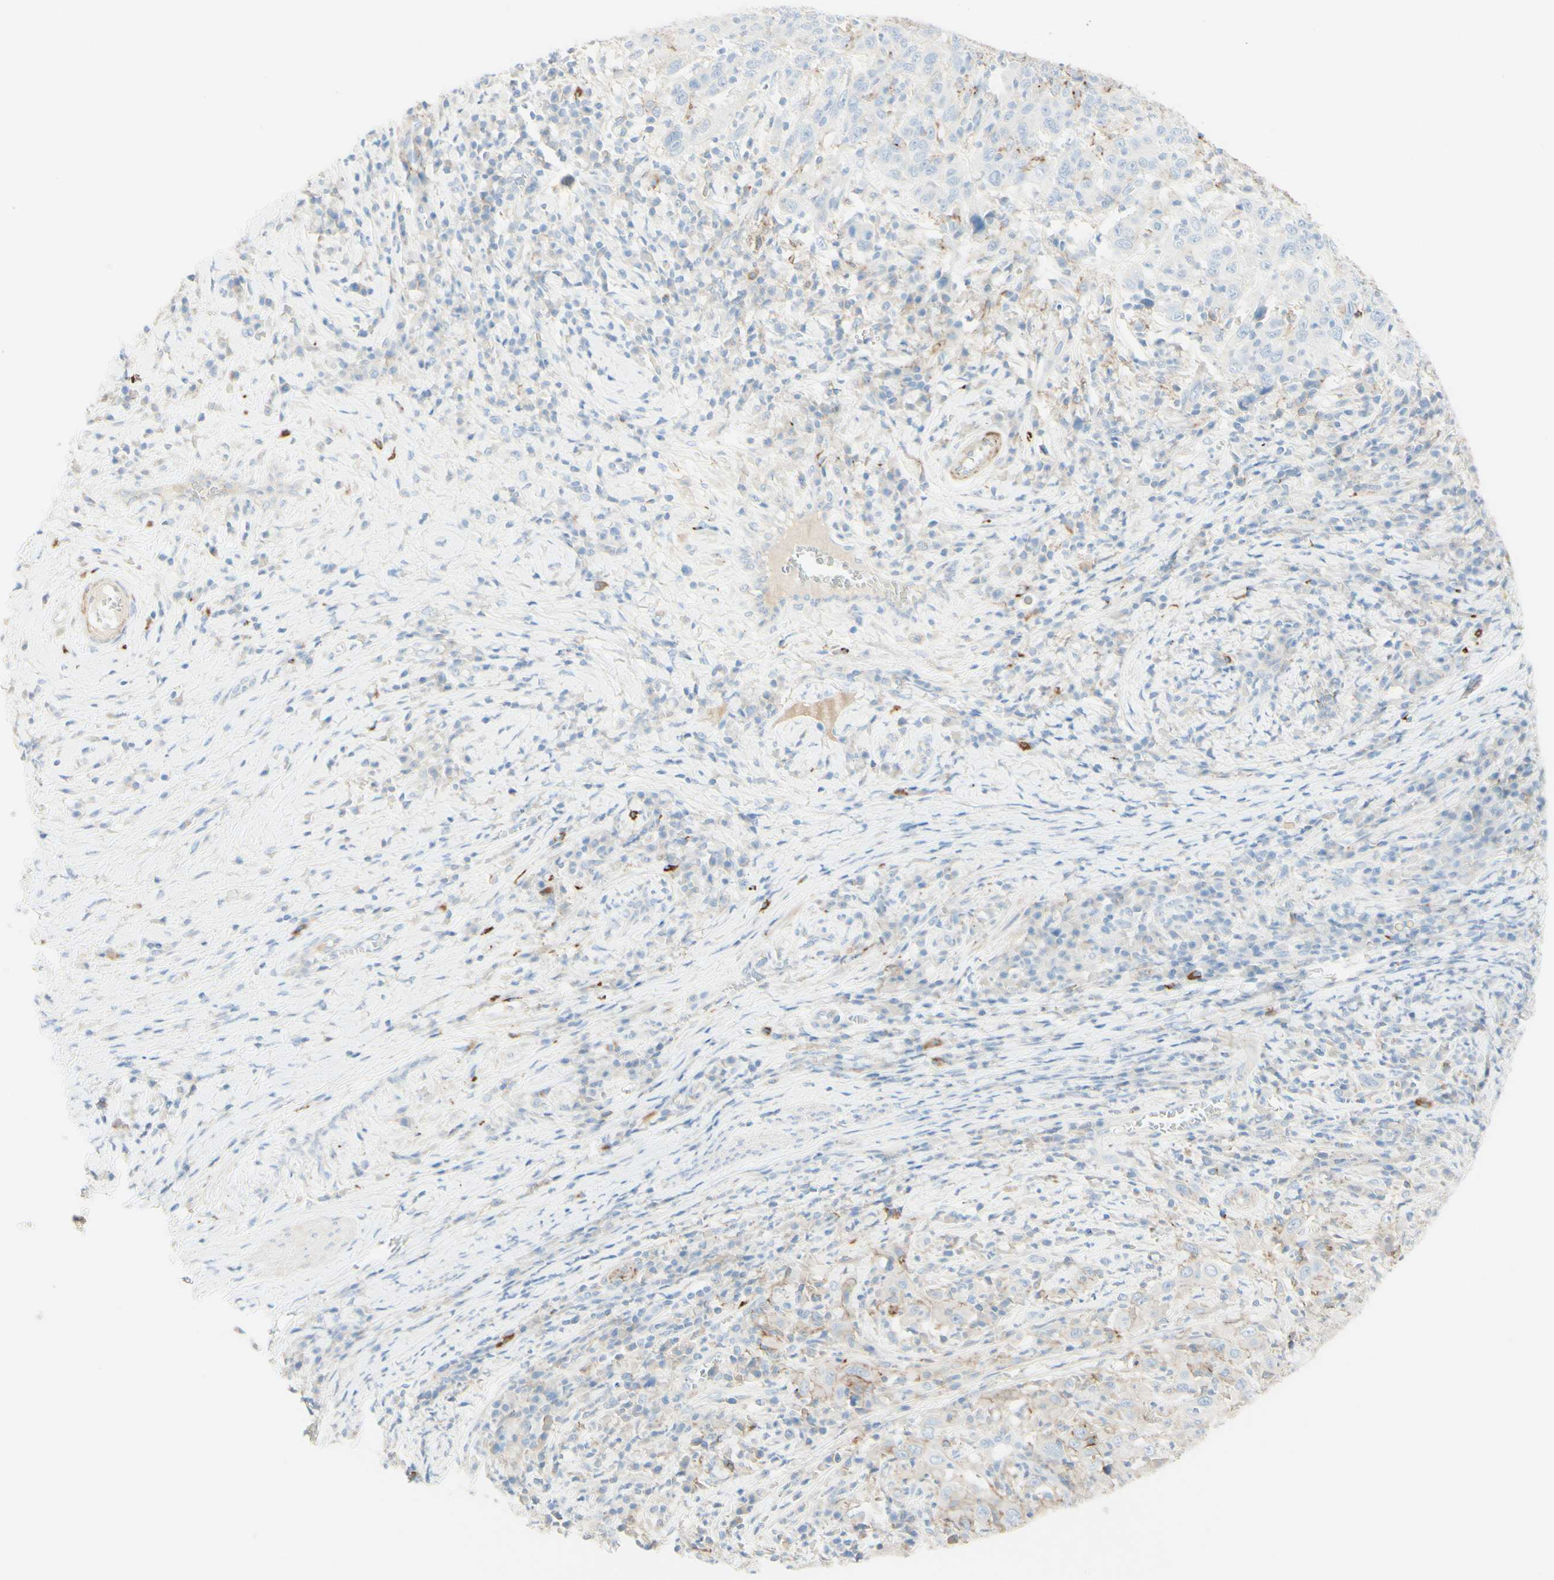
{"staining": {"intensity": "weak", "quantity": "25%-75%", "location": "cytoplasmic/membranous"}, "tissue": "cervical cancer", "cell_type": "Tumor cells", "image_type": "cancer", "snomed": [{"axis": "morphology", "description": "Squamous cell carcinoma, NOS"}, {"axis": "topography", "description": "Cervix"}], "caption": "Protein expression by immunohistochemistry demonstrates weak cytoplasmic/membranous positivity in about 25%-75% of tumor cells in squamous cell carcinoma (cervical).", "gene": "ALCAM", "patient": {"sex": "female", "age": 46}}